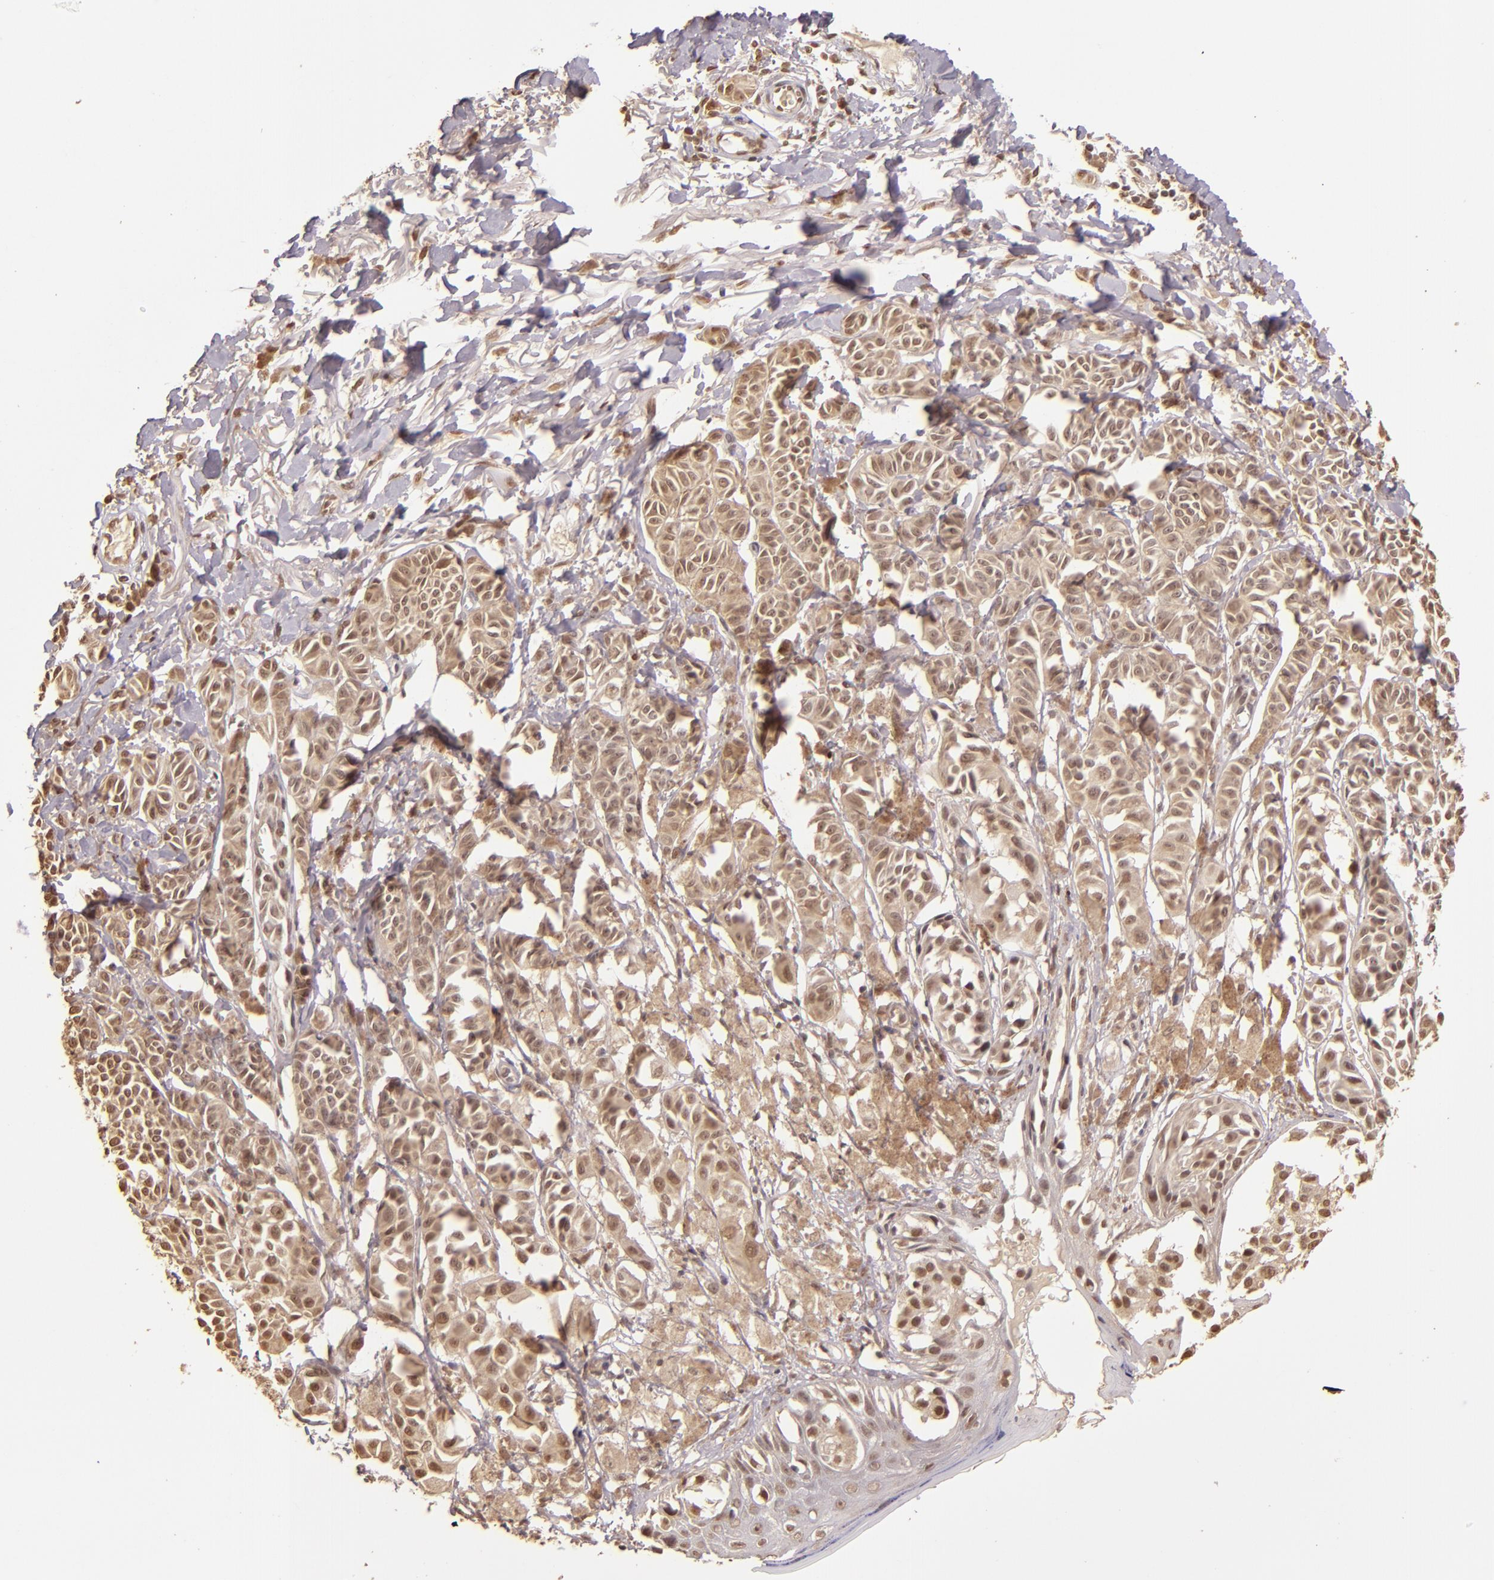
{"staining": {"intensity": "weak", "quantity": ">75%", "location": "cytoplasmic/membranous,nuclear"}, "tissue": "melanoma", "cell_type": "Tumor cells", "image_type": "cancer", "snomed": [{"axis": "morphology", "description": "Malignant melanoma, NOS"}, {"axis": "topography", "description": "Skin"}], "caption": "This micrograph displays malignant melanoma stained with immunohistochemistry to label a protein in brown. The cytoplasmic/membranous and nuclear of tumor cells show weak positivity for the protein. Nuclei are counter-stained blue.", "gene": "CUL1", "patient": {"sex": "male", "age": 76}}